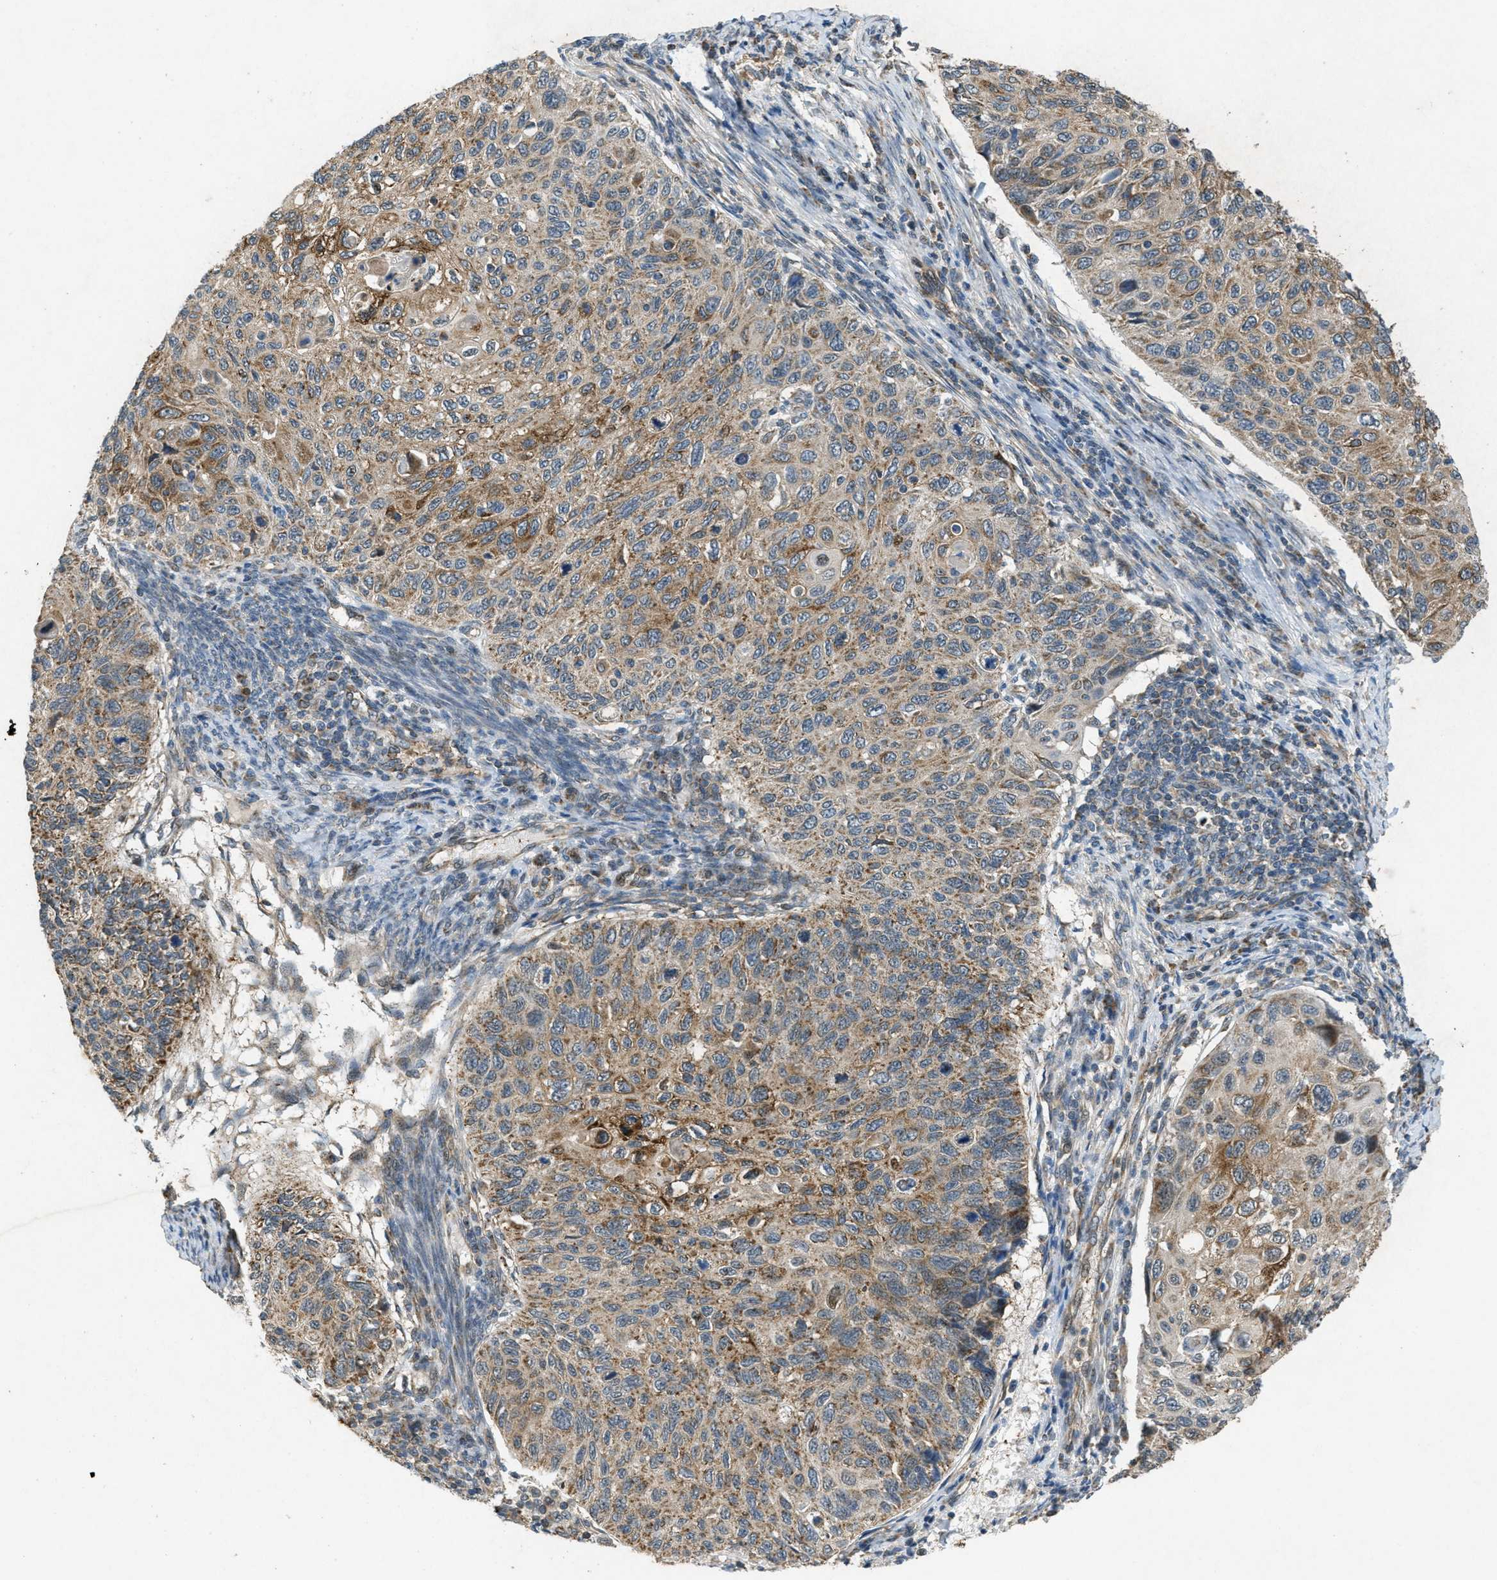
{"staining": {"intensity": "moderate", "quantity": ">75%", "location": "cytoplasmic/membranous"}, "tissue": "cervical cancer", "cell_type": "Tumor cells", "image_type": "cancer", "snomed": [{"axis": "morphology", "description": "Squamous cell carcinoma, NOS"}, {"axis": "topography", "description": "Cervix"}], "caption": "Tumor cells reveal medium levels of moderate cytoplasmic/membranous expression in about >75% of cells in cervical cancer. Using DAB (brown) and hematoxylin (blue) stains, captured at high magnification using brightfield microscopy.", "gene": "PPP1R15A", "patient": {"sex": "female", "age": 70}}